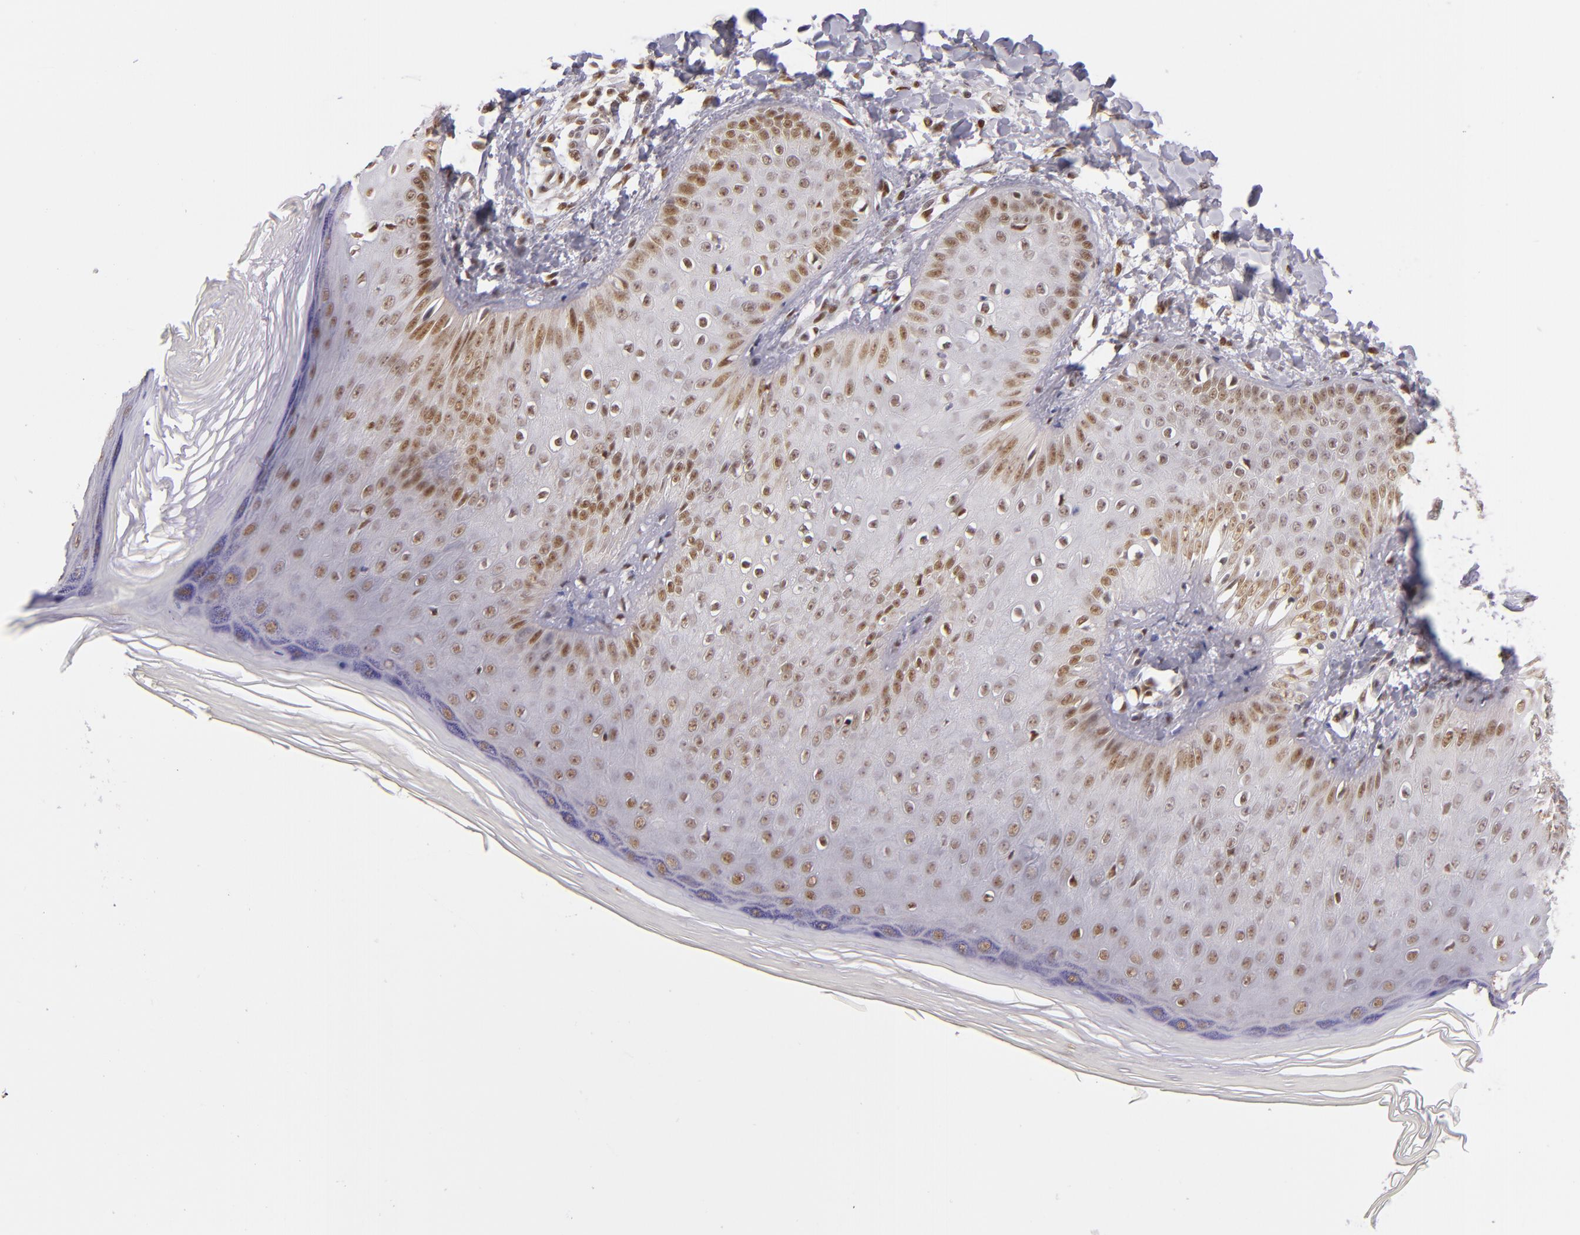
{"staining": {"intensity": "weak", "quantity": ">75%", "location": "nuclear"}, "tissue": "skin", "cell_type": "Epidermal cells", "image_type": "normal", "snomed": [{"axis": "morphology", "description": "Normal tissue, NOS"}, {"axis": "morphology", "description": "Inflammation, NOS"}, {"axis": "topography", "description": "Soft tissue"}, {"axis": "topography", "description": "Anal"}], "caption": "An immunohistochemistry histopathology image of normal tissue is shown. Protein staining in brown labels weak nuclear positivity in skin within epidermal cells.", "gene": "NCOR2", "patient": {"sex": "female", "age": 15}}